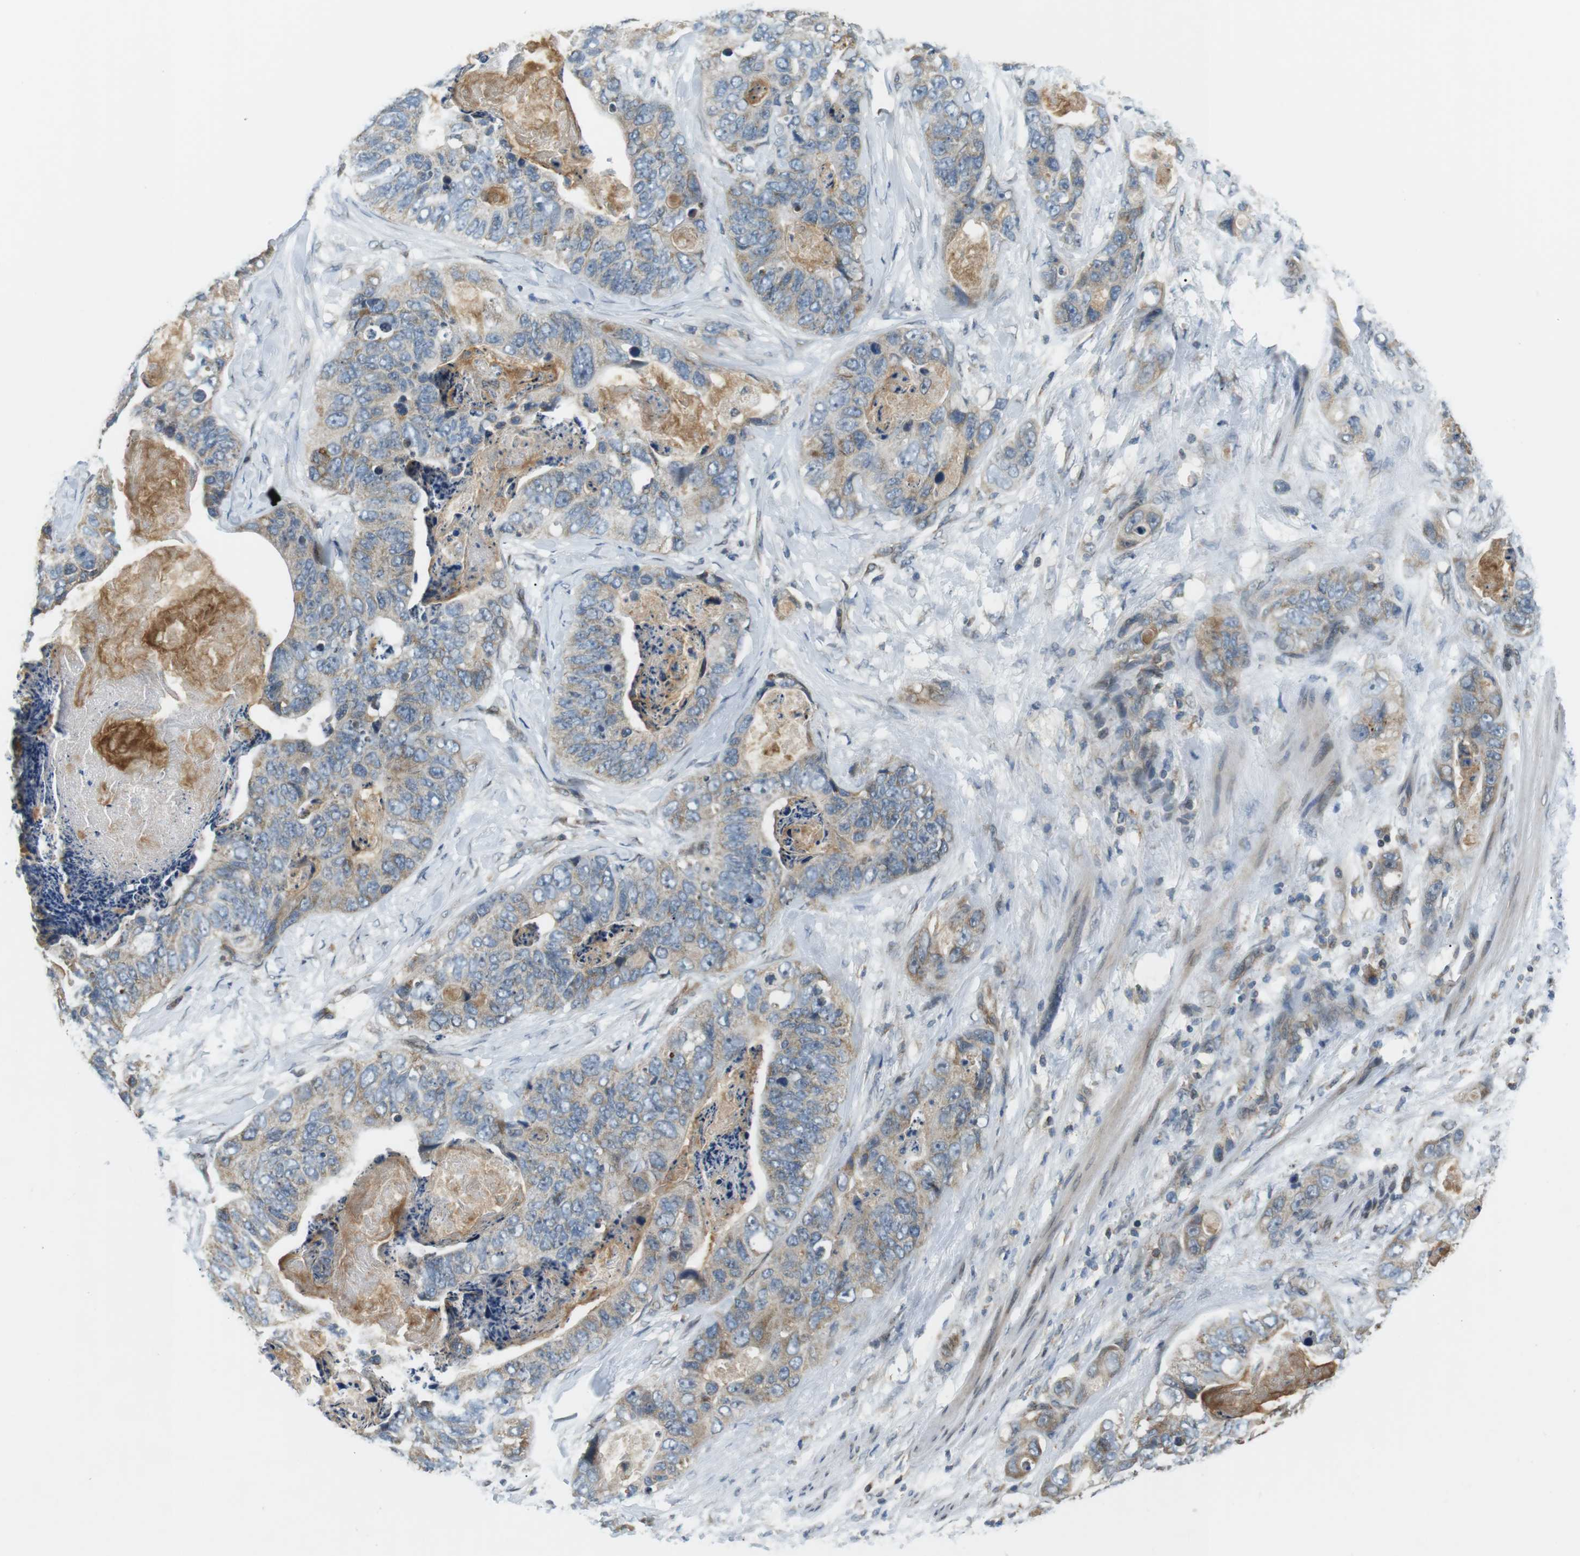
{"staining": {"intensity": "weak", "quantity": "25%-75%", "location": "cytoplasmic/membranous"}, "tissue": "stomach cancer", "cell_type": "Tumor cells", "image_type": "cancer", "snomed": [{"axis": "morphology", "description": "Adenocarcinoma, NOS"}, {"axis": "topography", "description": "Stomach"}], "caption": "IHC histopathology image of neoplastic tissue: stomach cancer stained using immunohistochemistry (IHC) shows low levels of weak protein expression localized specifically in the cytoplasmic/membranous of tumor cells, appearing as a cytoplasmic/membranous brown color.", "gene": "TMX4", "patient": {"sex": "female", "age": 89}}